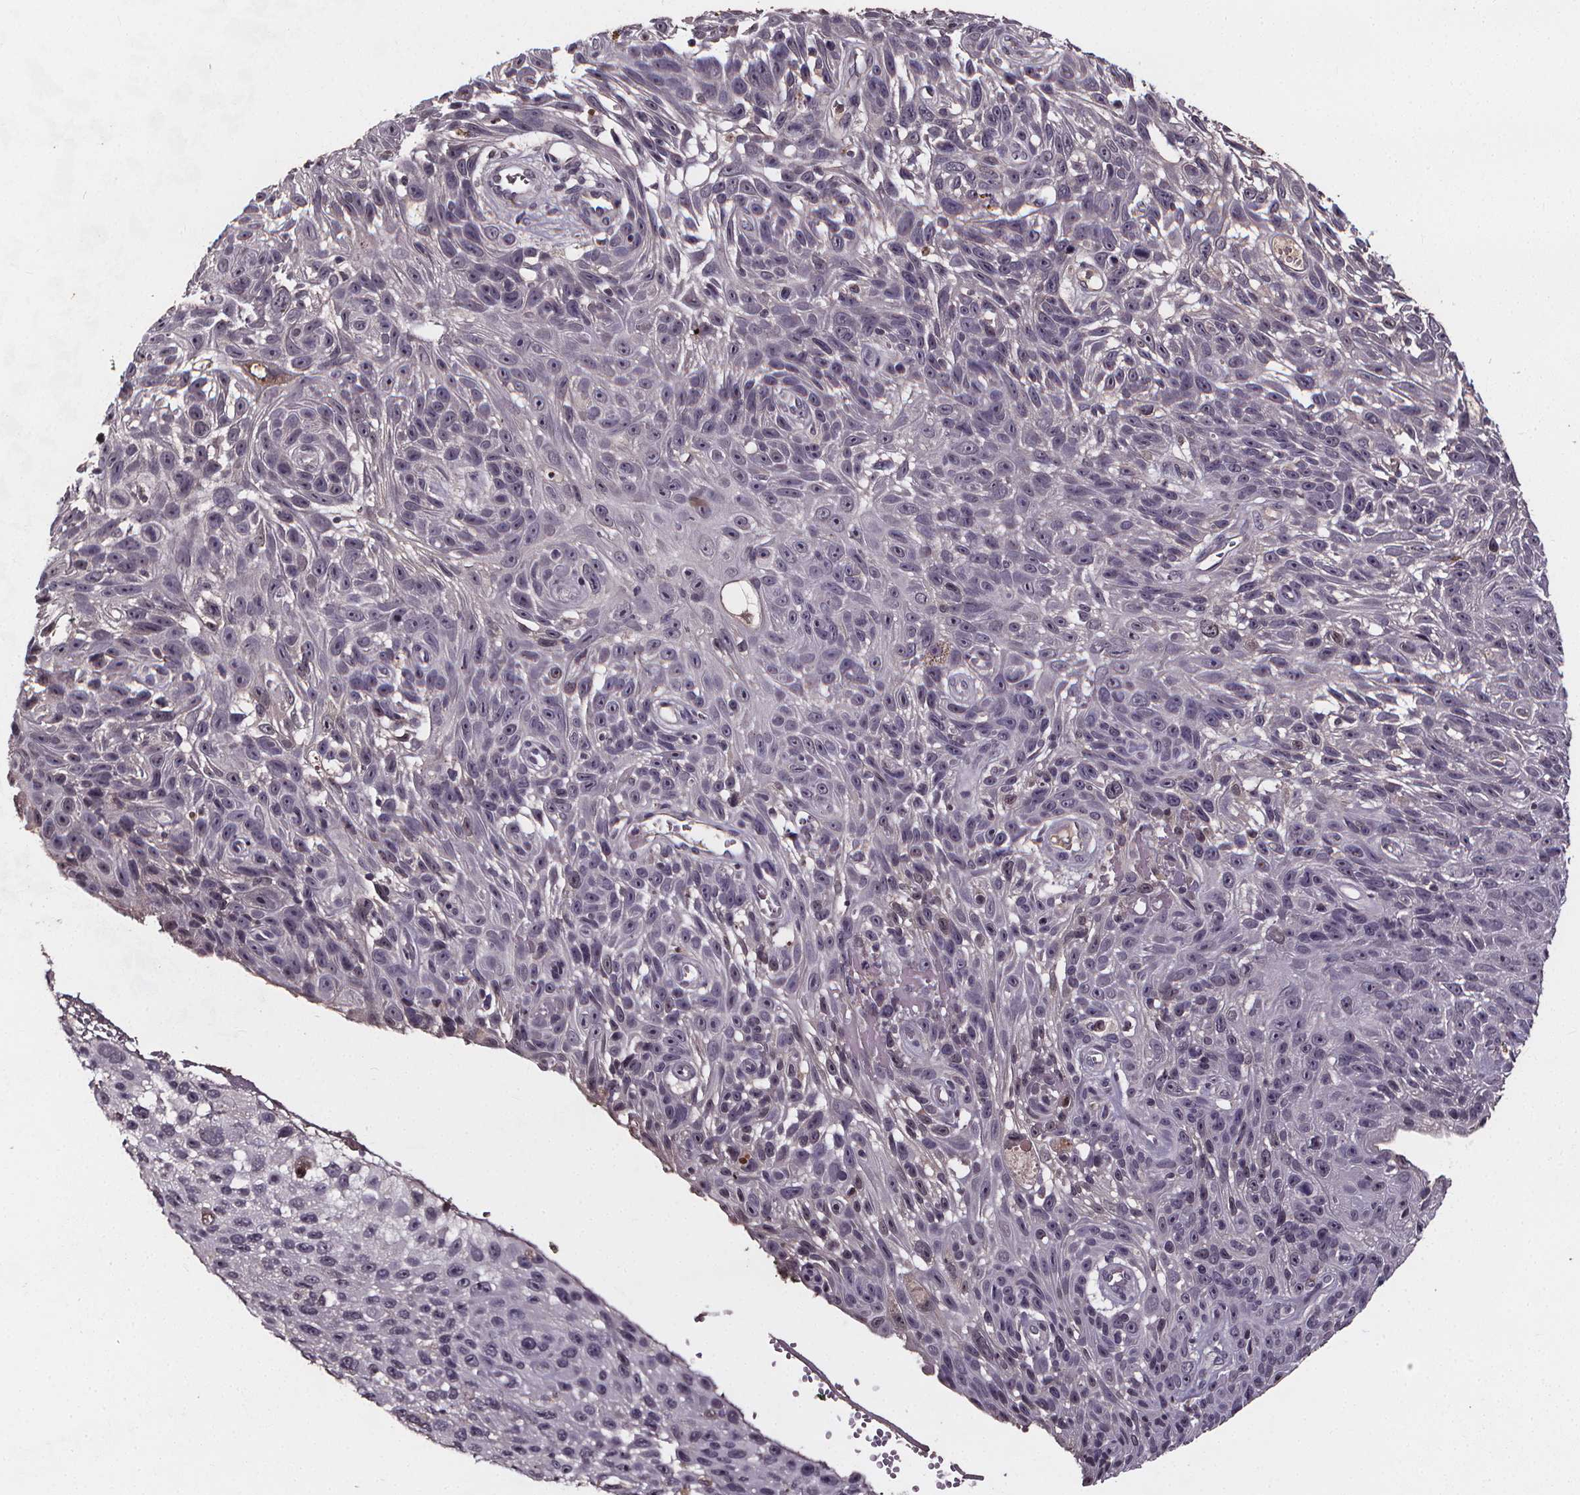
{"staining": {"intensity": "moderate", "quantity": "<25%", "location": "nuclear"}, "tissue": "skin cancer", "cell_type": "Tumor cells", "image_type": "cancer", "snomed": [{"axis": "morphology", "description": "Squamous cell carcinoma, NOS"}, {"axis": "topography", "description": "Skin"}], "caption": "Squamous cell carcinoma (skin) was stained to show a protein in brown. There is low levels of moderate nuclear expression in about <25% of tumor cells.", "gene": "SPAG8", "patient": {"sex": "male", "age": 82}}